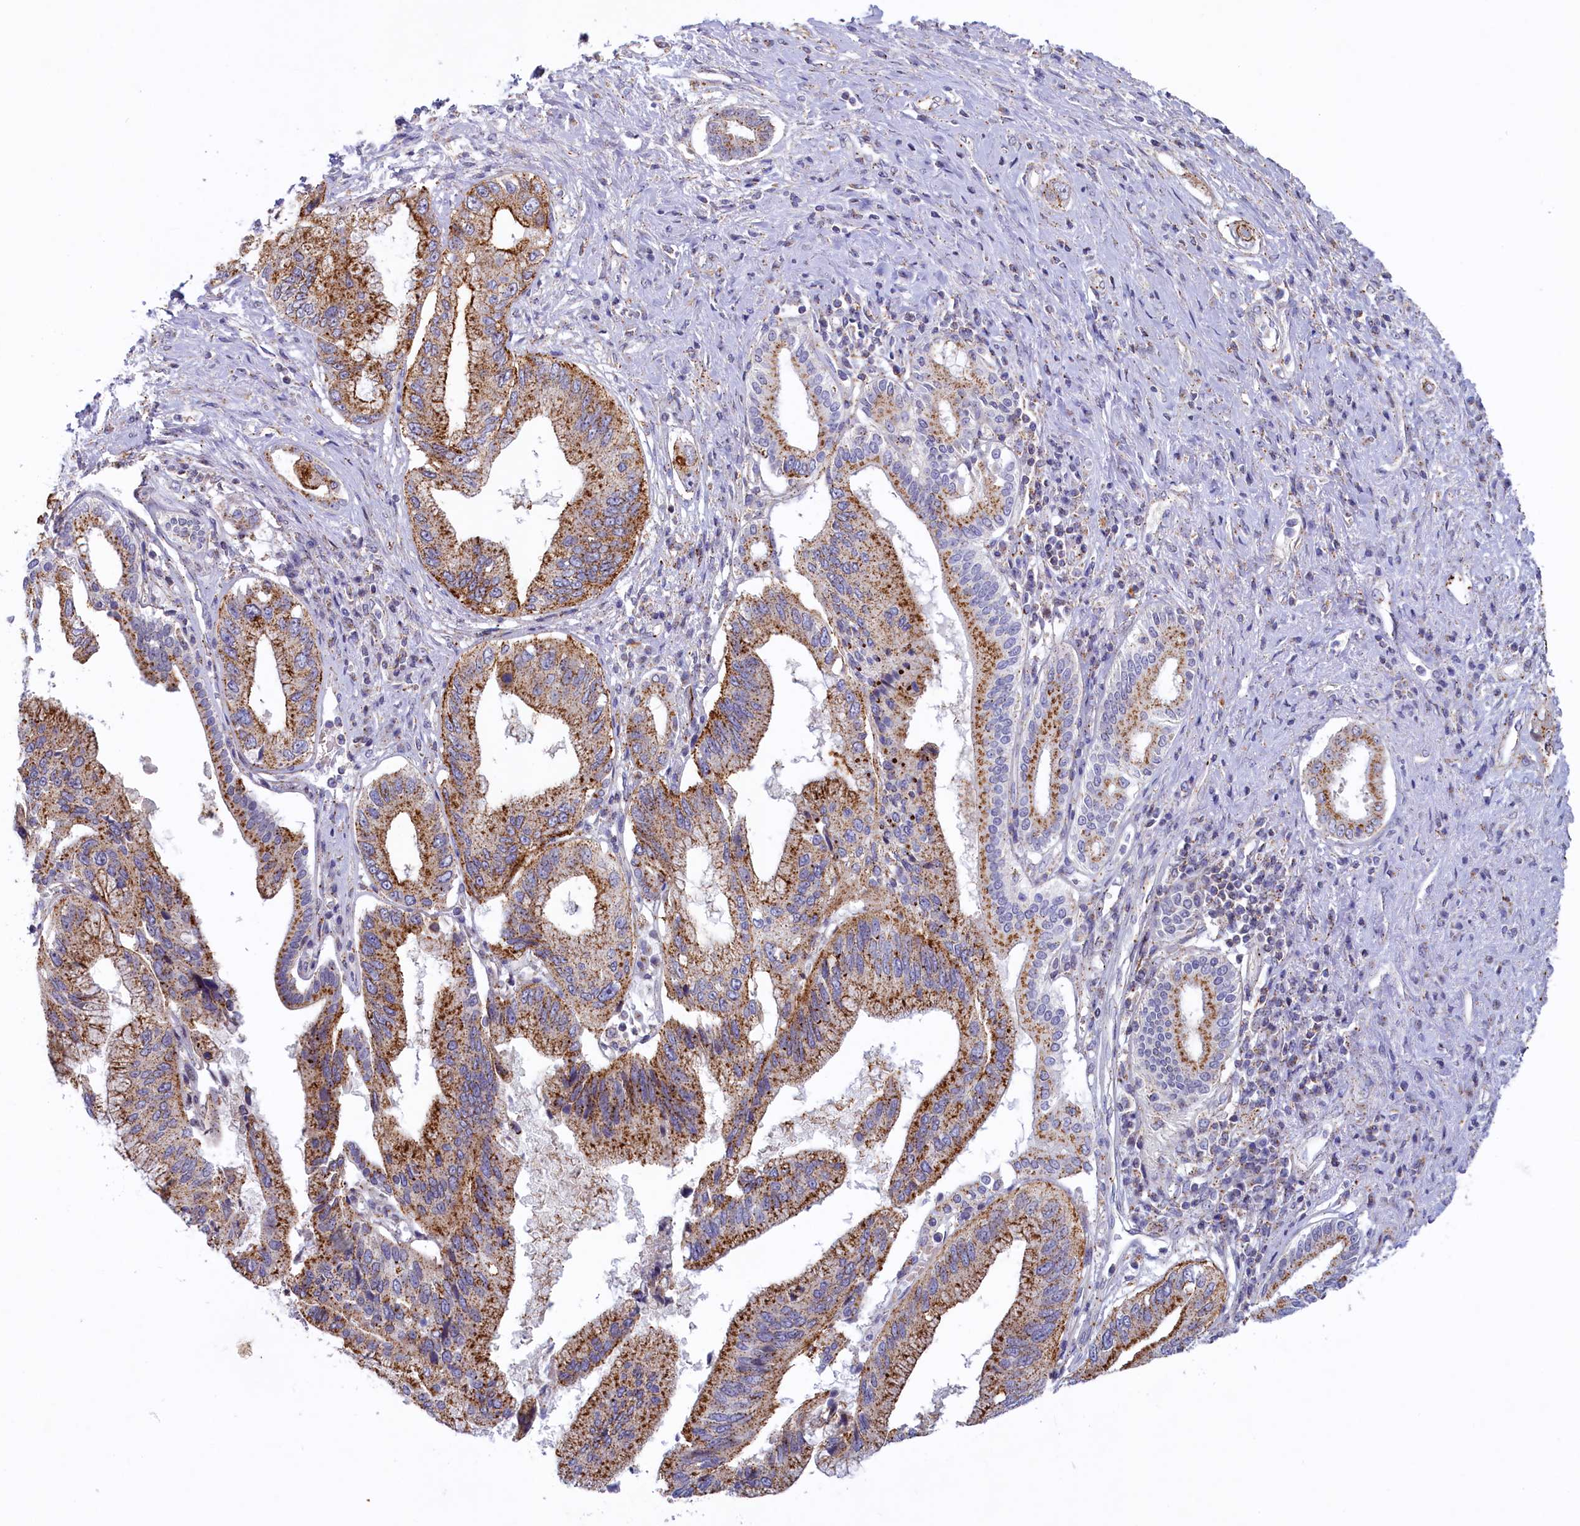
{"staining": {"intensity": "moderate", "quantity": ">75%", "location": "cytoplasmic/membranous"}, "tissue": "pancreatic cancer", "cell_type": "Tumor cells", "image_type": "cancer", "snomed": [{"axis": "morphology", "description": "Inflammation, NOS"}, {"axis": "morphology", "description": "Adenocarcinoma, NOS"}, {"axis": "topography", "description": "Pancreas"}], "caption": "Moderate cytoplasmic/membranous positivity is seen in about >75% of tumor cells in adenocarcinoma (pancreatic).", "gene": "HYKK", "patient": {"sex": "female", "age": 56}}